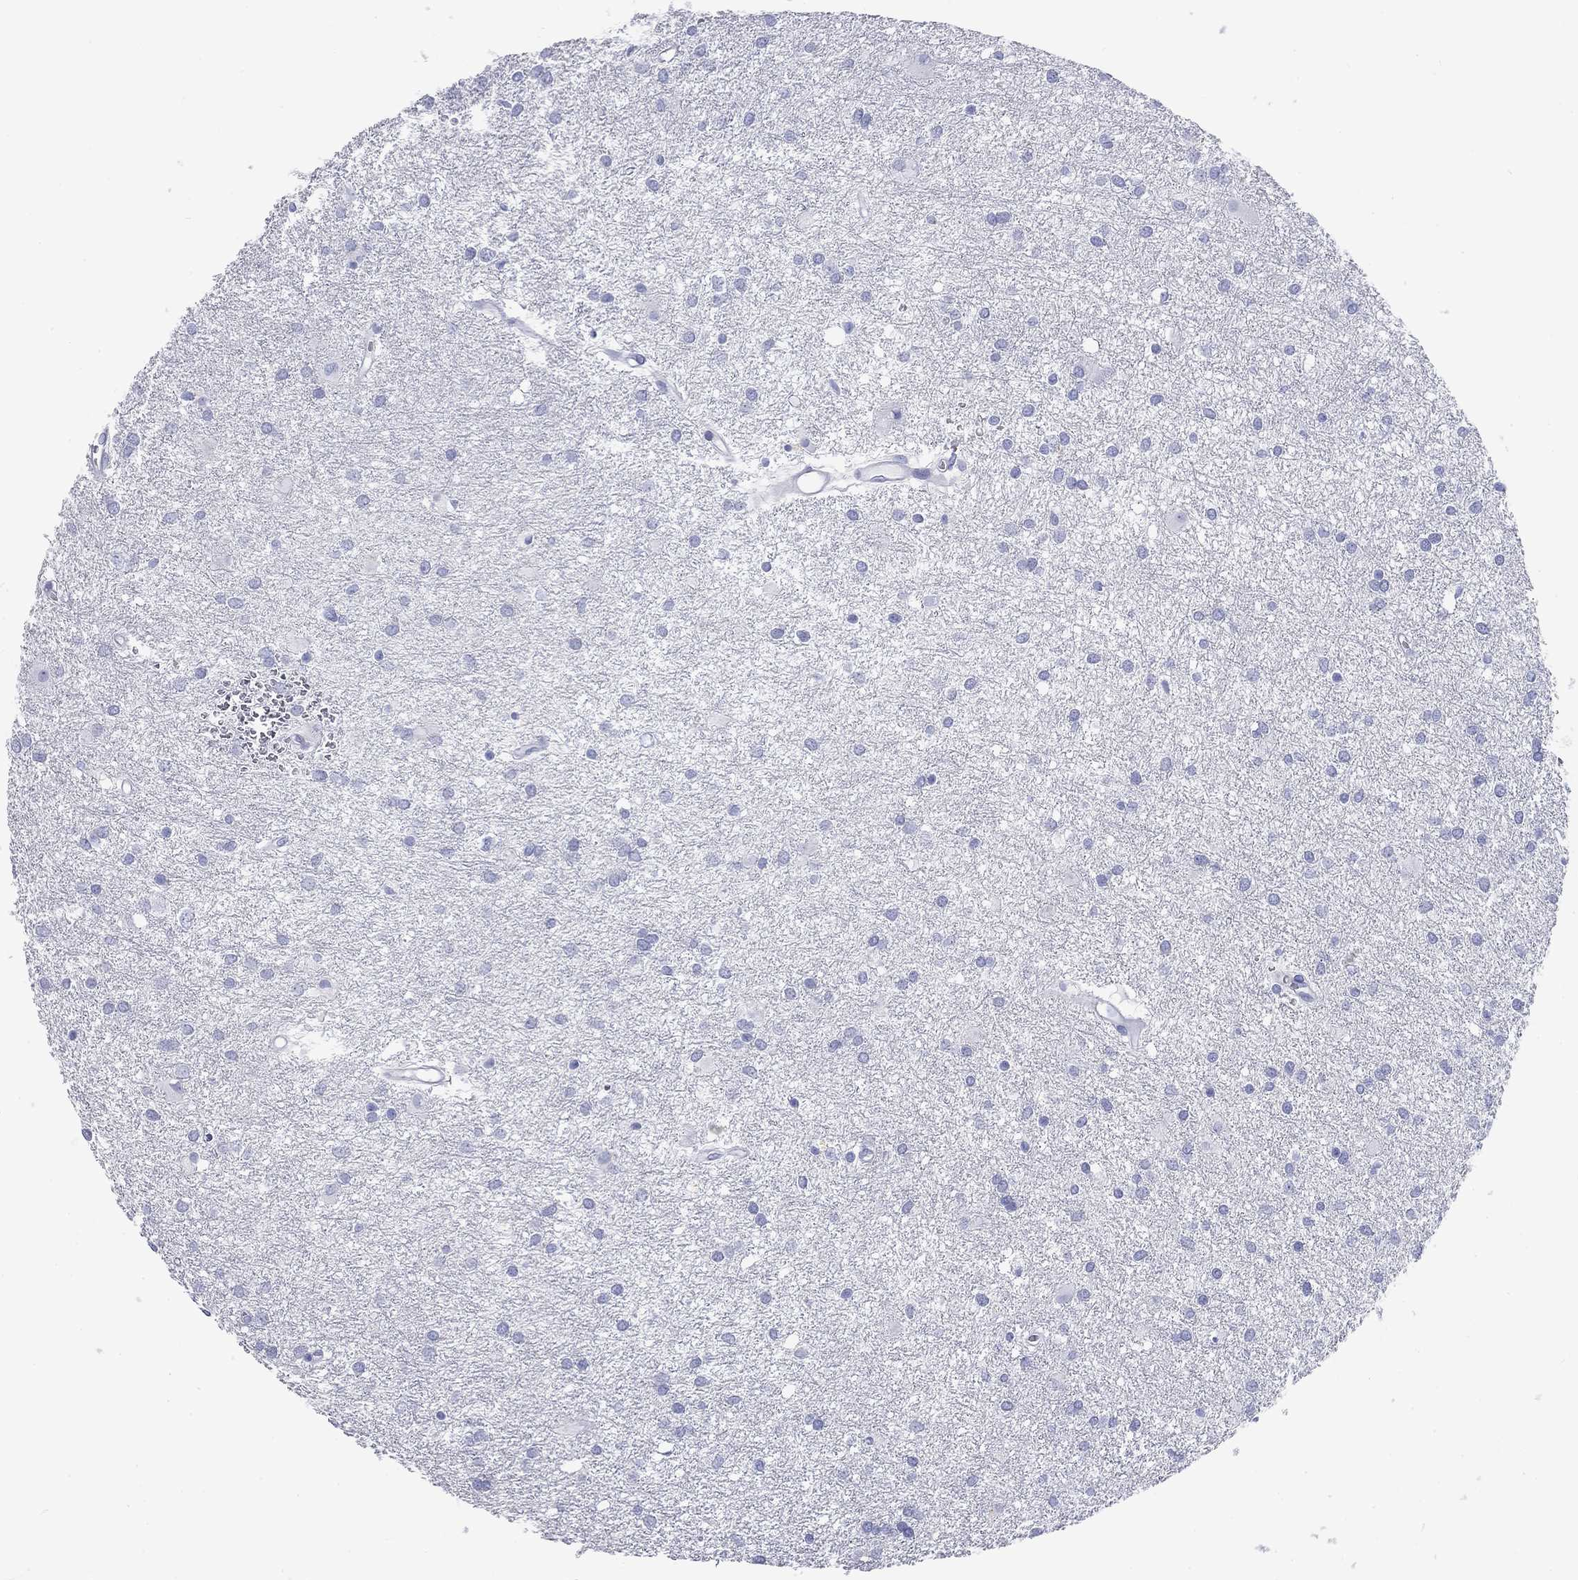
{"staining": {"intensity": "negative", "quantity": "none", "location": "none"}, "tissue": "glioma", "cell_type": "Tumor cells", "image_type": "cancer", "snomed": [{"axis": "morphology", "description": "Glioma, malignant, Low grade"}, {"axis": "topography", "description": "Brain"}], "caption": "This is a photomicrograph of IHC staining of low-grade glioma (malignant), which shows no expression in tumor cells.", "gene": "CD40LG", "patient": {"sex": "male", "age": 58}}